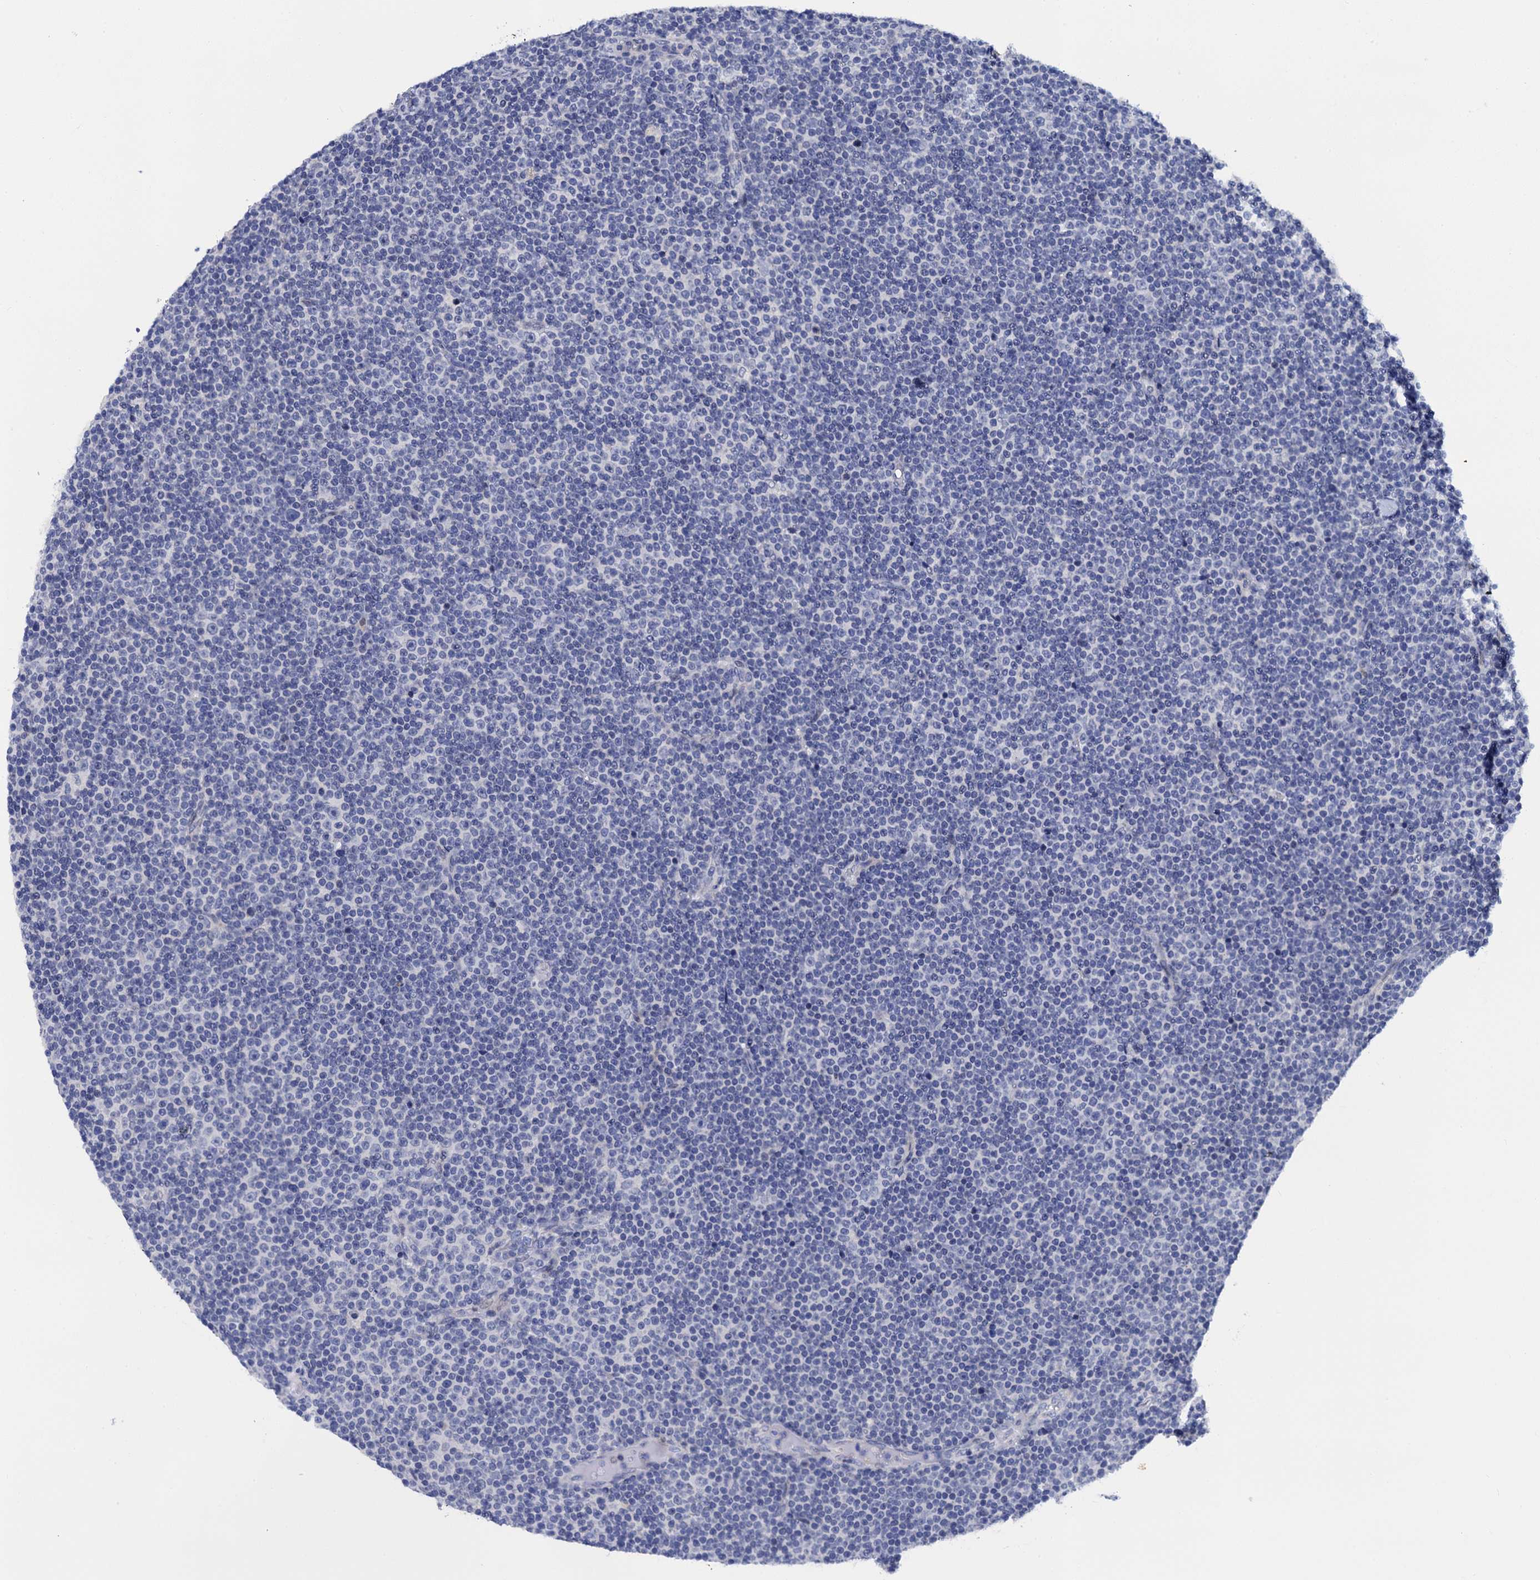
{"staining": {"intensity": "negative", "quantity": "none", "location": "none"}, "tissue": "lymphoma", "cell_type": "Tumor cells", "image_type": "cancer", "snomed": [{"axis": "morphology", "description": "Malignant lymphoma, non-Hodgkin's type, Low grade"}, {"axis": "topography", "description": "Lymph node"}], "caption": "Immunohistochemistry (IHC) of human lymphoma displays no staining in tumor cells.", "gene": "LYPD3", "patient": {"sex": "female", "age": 67}}